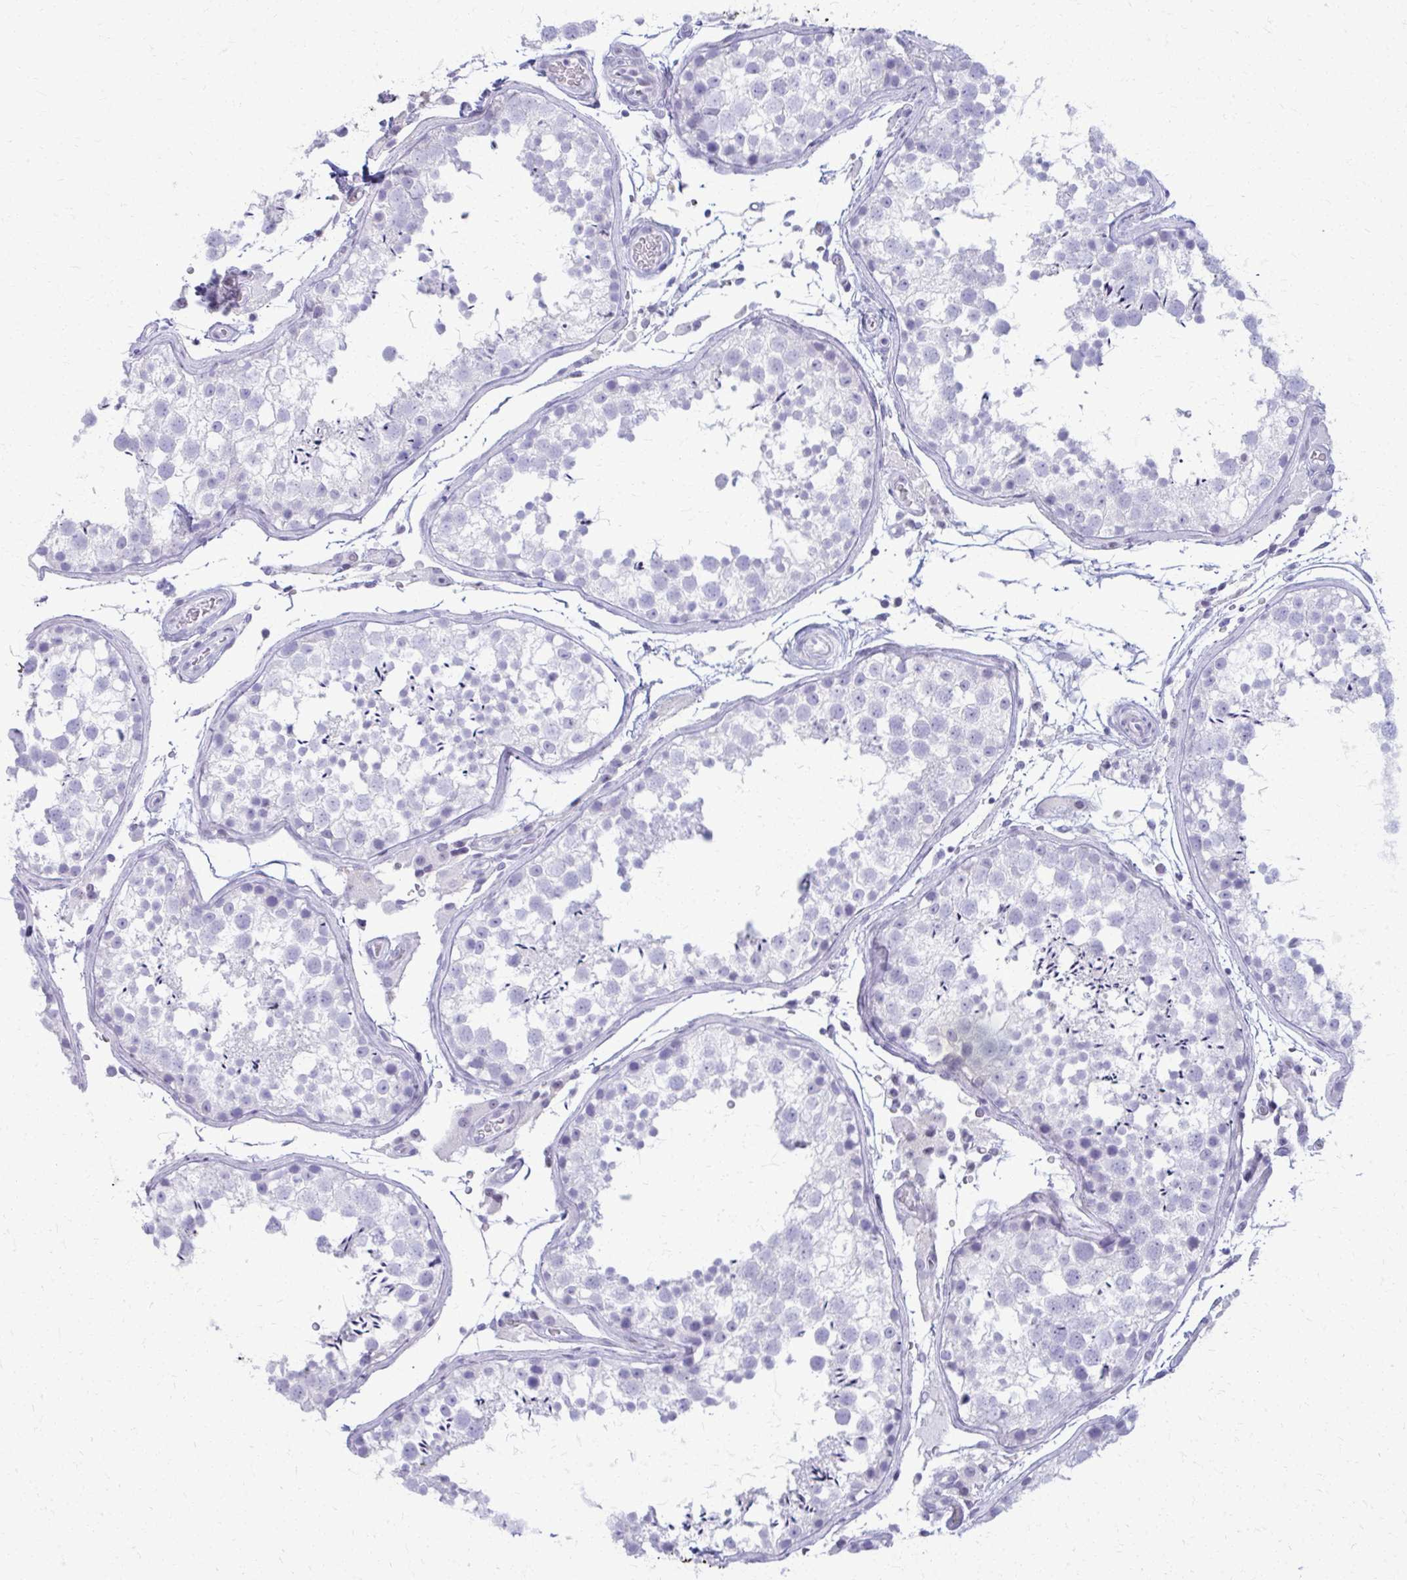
{"staining": {"intensity": "negative", "quantity": "none", "location": "none"}, "tissue": "testis", "cell_type": "Cells in seminiferous ducts", "image_type": "normal", "snomed": [{"axis": "morphology", "description": "Normal tissue, NOS"}, {"axis": "topography", "description": "Testis"}], "caption": "Photomicrograph shows no protein positivity in cells in seminiferous ducts of unremarkable testis.", "gene": "ACSM2A", "patient": {"sex": "male", "age": 29}}